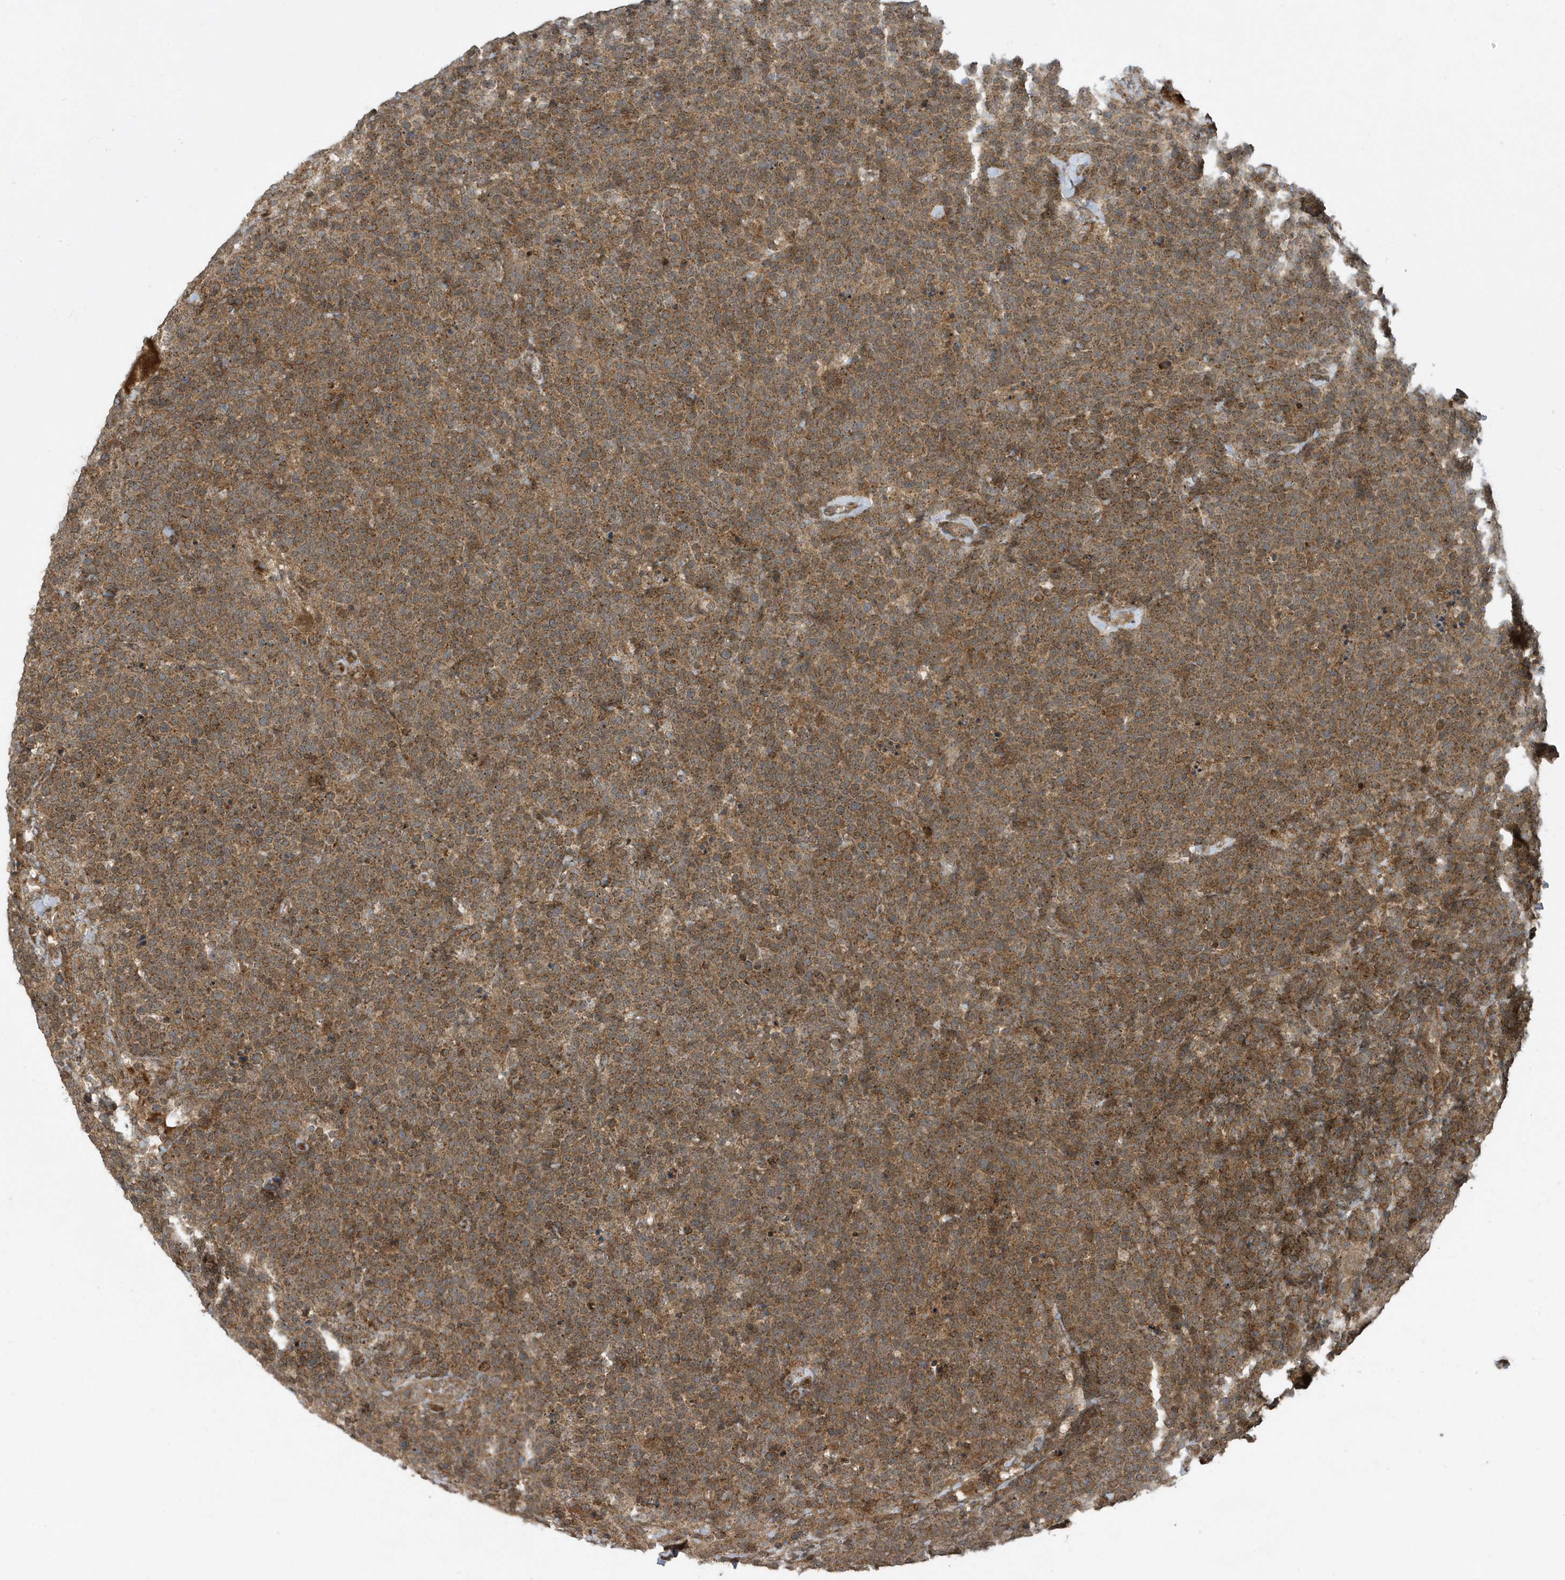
{"staining": {"intensity": "moderate", "quantity": ">75%", "location": "cytoplasmic/membranous"}, "tissue": "lymphoma", "cell_type": "Tumor cells", "image_type": "cancer", "snomed": [{"axis": "morphology", "description": "Malignant lymphoma, non-Hodgkin's type, High grade"}, {"axis": "topography", "description": "Lymph node"}], "caption": "A brown stain highlights moderate cytoplasmic/membranous expression of a protein in lymphoma tumor cells. The staining was performed using DAB, with brown indicating positive protein expression. Nuclei are stained blue with hematoxylin.", "gene": "STAMBP", "patient": {"sex": "male", "age": 61}}